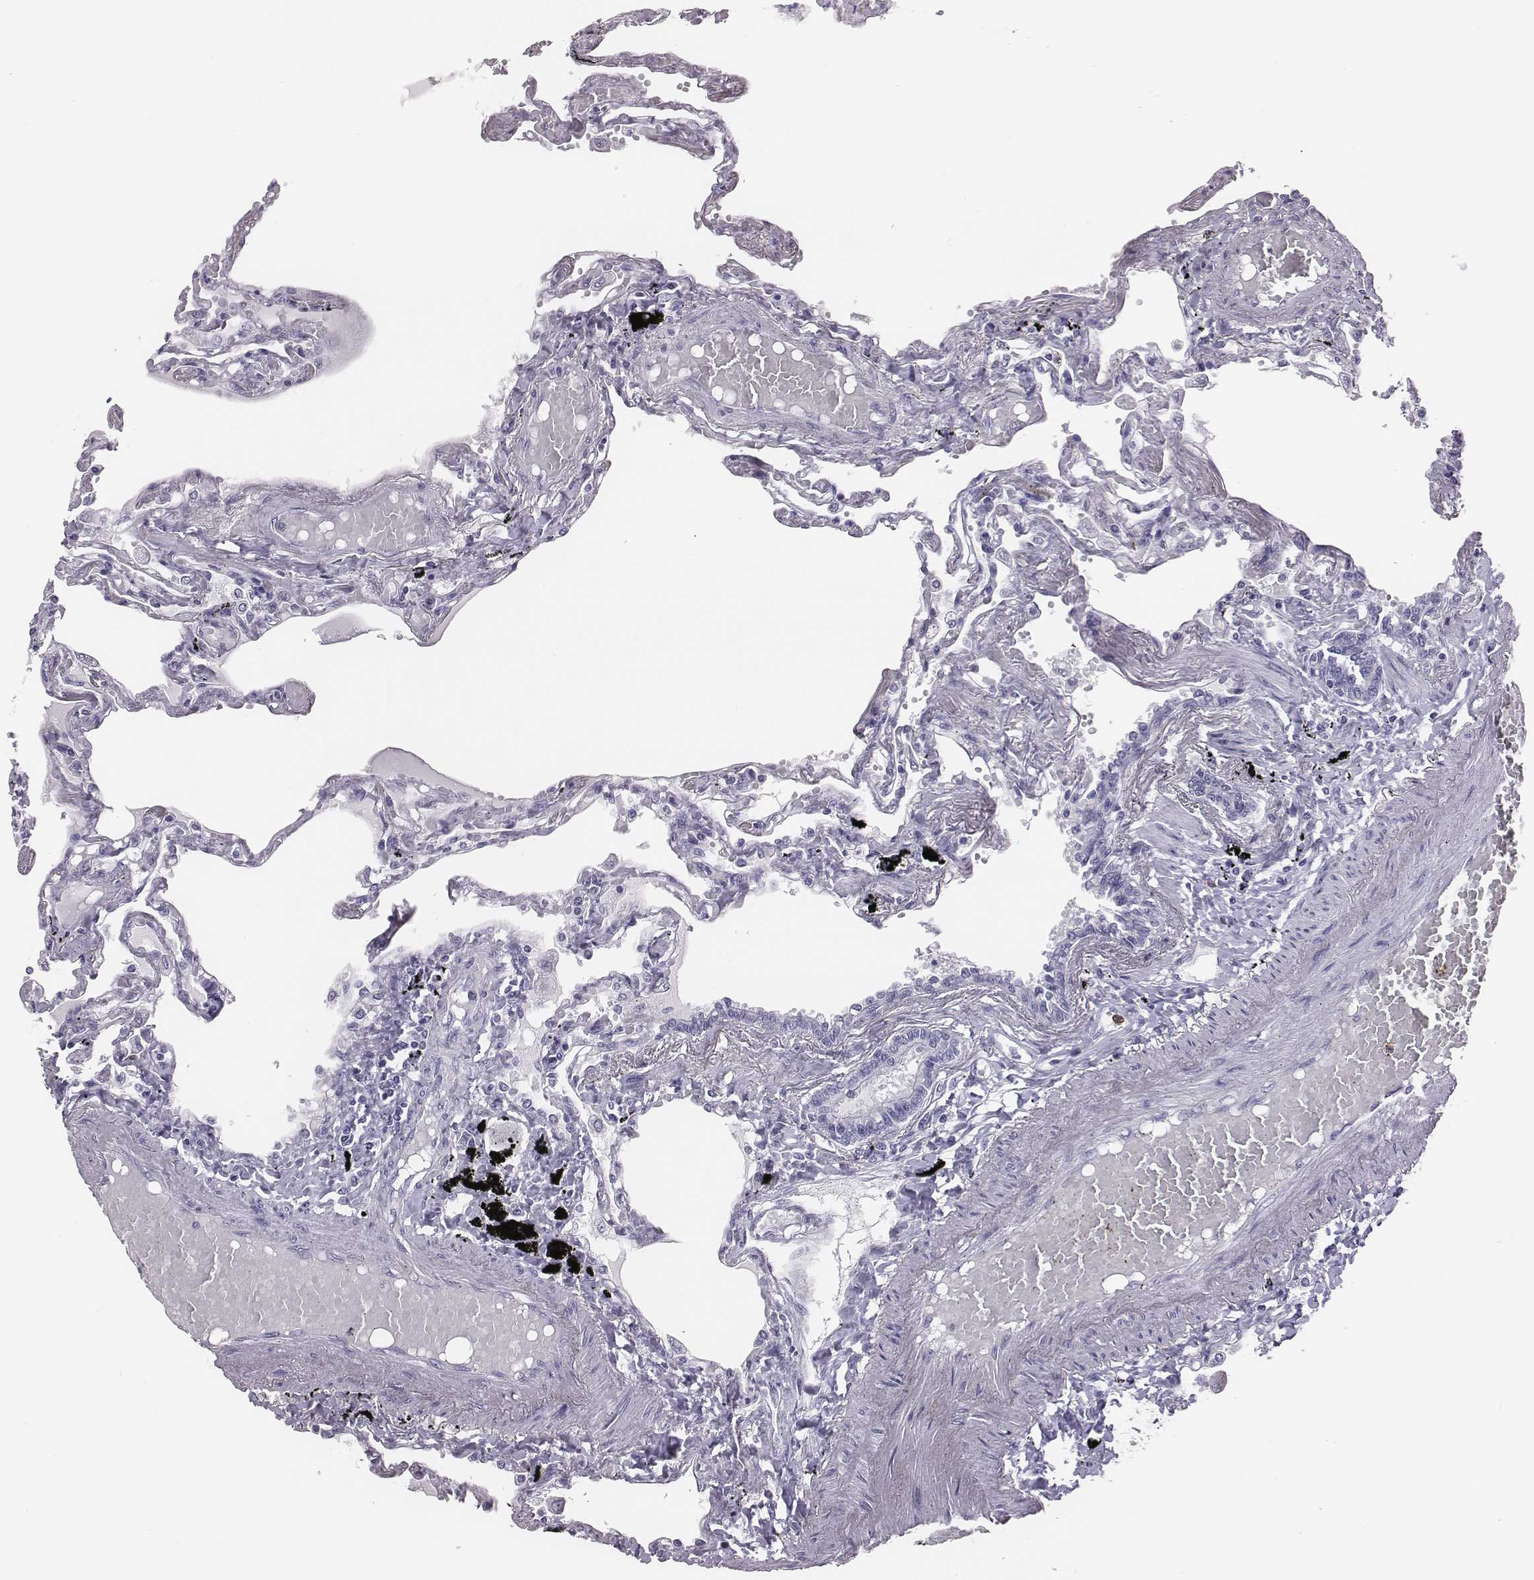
{"staining": {"intensity": "negative", "quantity": "none", "location": "none"}, "tissue": "lung", "cell_type": "Alveolar cells", "image_type": "normal", "snomed": [{"axis": "morphology", "description": "Normal tissue, NOS"}, {"axis": "morphology", "description": "Adenocarcinoma, NOS"}, {"axis": "topography", "description": "Cartilage tissue"}, {"axis": "topography", "description": "Lung"}], "caption": "Lung was stained to show a protein in brown. There is no significant positivity in alveolar cells. Brightfield microscopy of IHC stained with DAB (3,3'-diaminobenzidine) (brown) and hematoxylin (blue), captured at high magnification.", "gene": "ACOD1", "patient": {"sex": "female", "age": 67}}